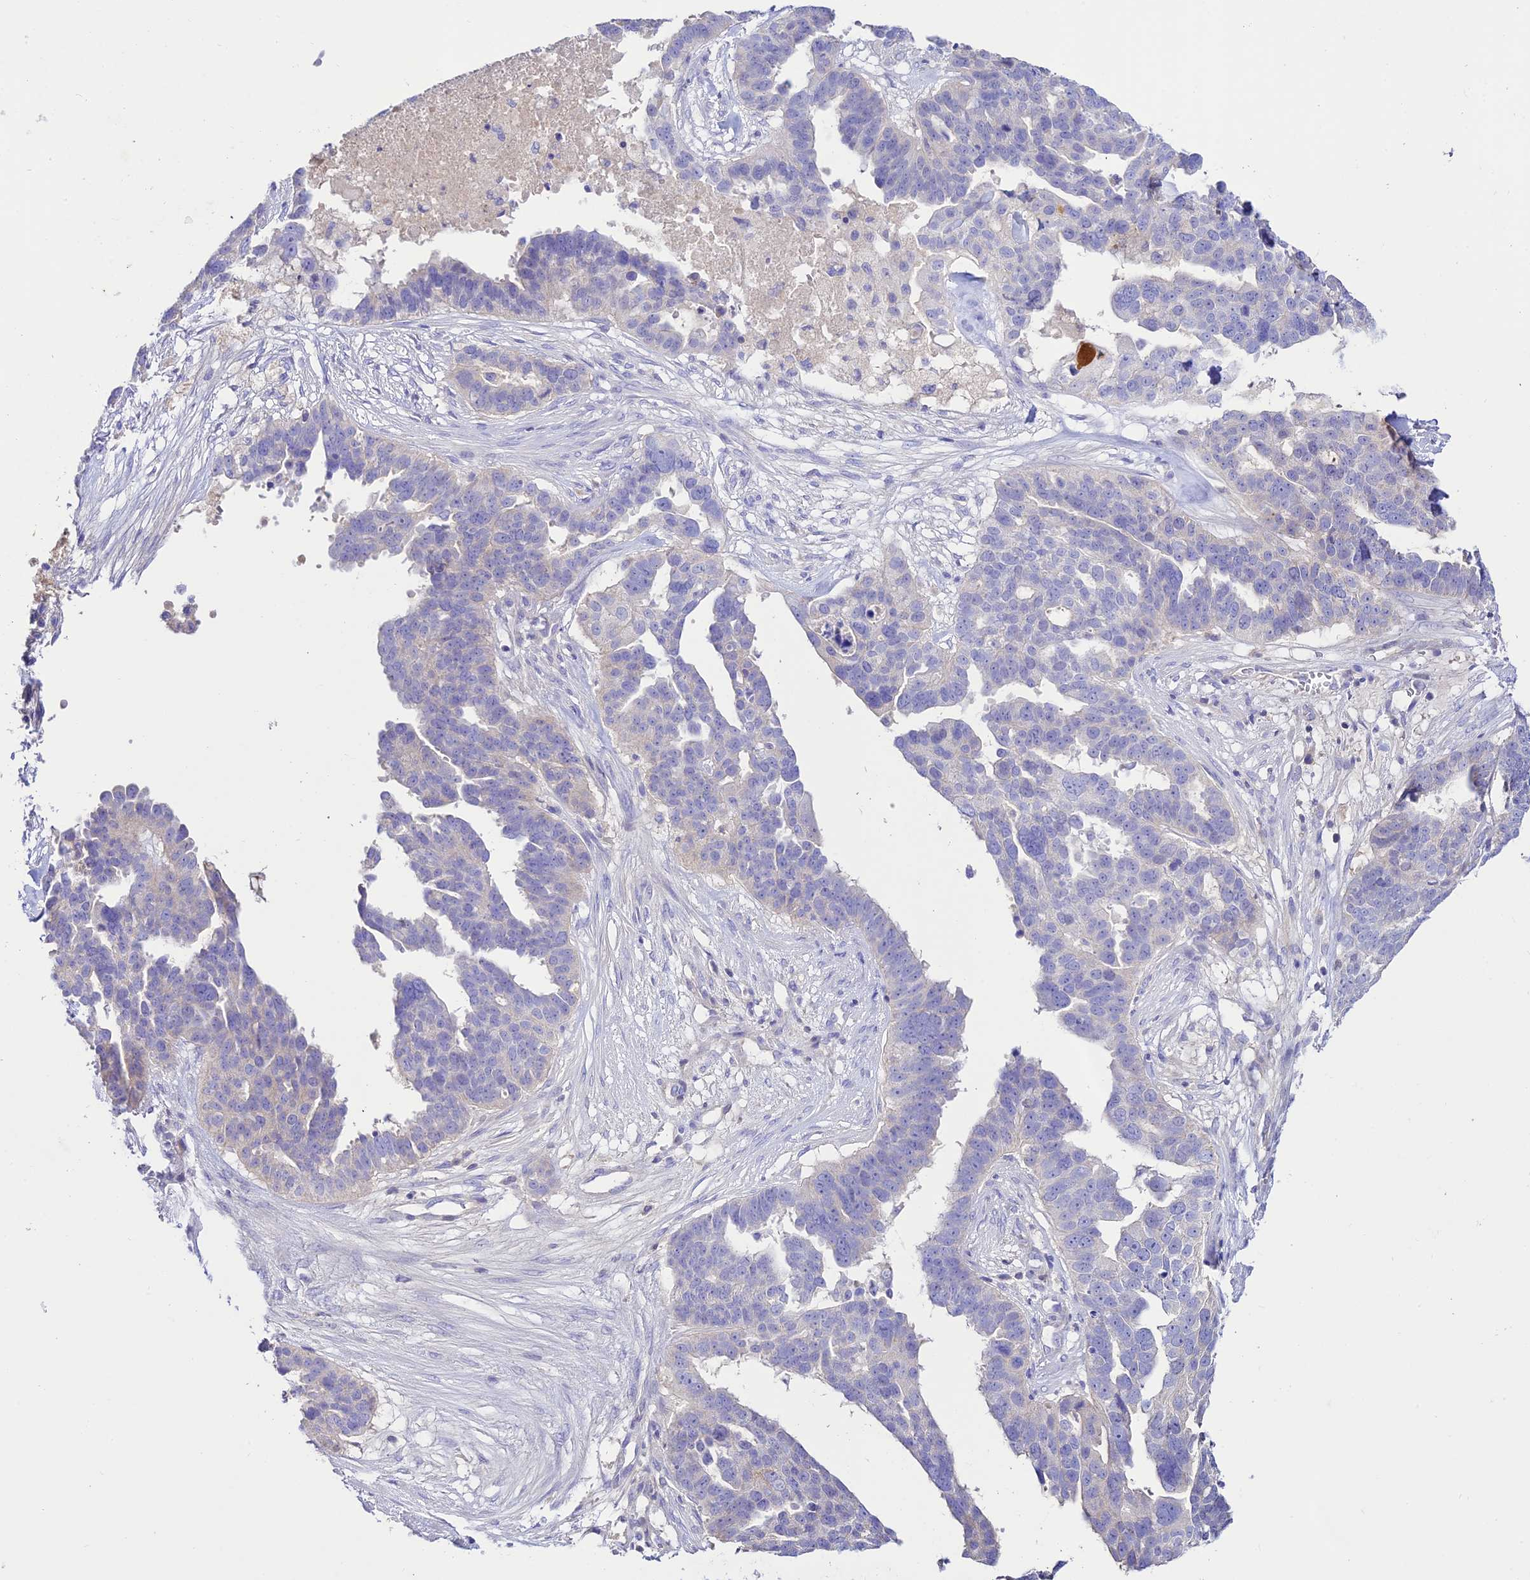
{"staining": {"intensity": "negative", "quantity": "none", "location": "none"}, "tissue": "ovarian cancer", "cell_type": "Tumor cells", "image_type": "cancer", "snomed": [{"axis": "morphology", "description": "Cystadenocarcinoma, serous, NOS"}, {"axis": "topography", "description": "Ovary"}], "caption": "Human ovarian serous cystadenocarcinoma stained for a protein using immunohistochemistry reveals no positivity in tumor cells.", "gene": "NLRP9", "patient": {"sex": "female", "age": 59}}